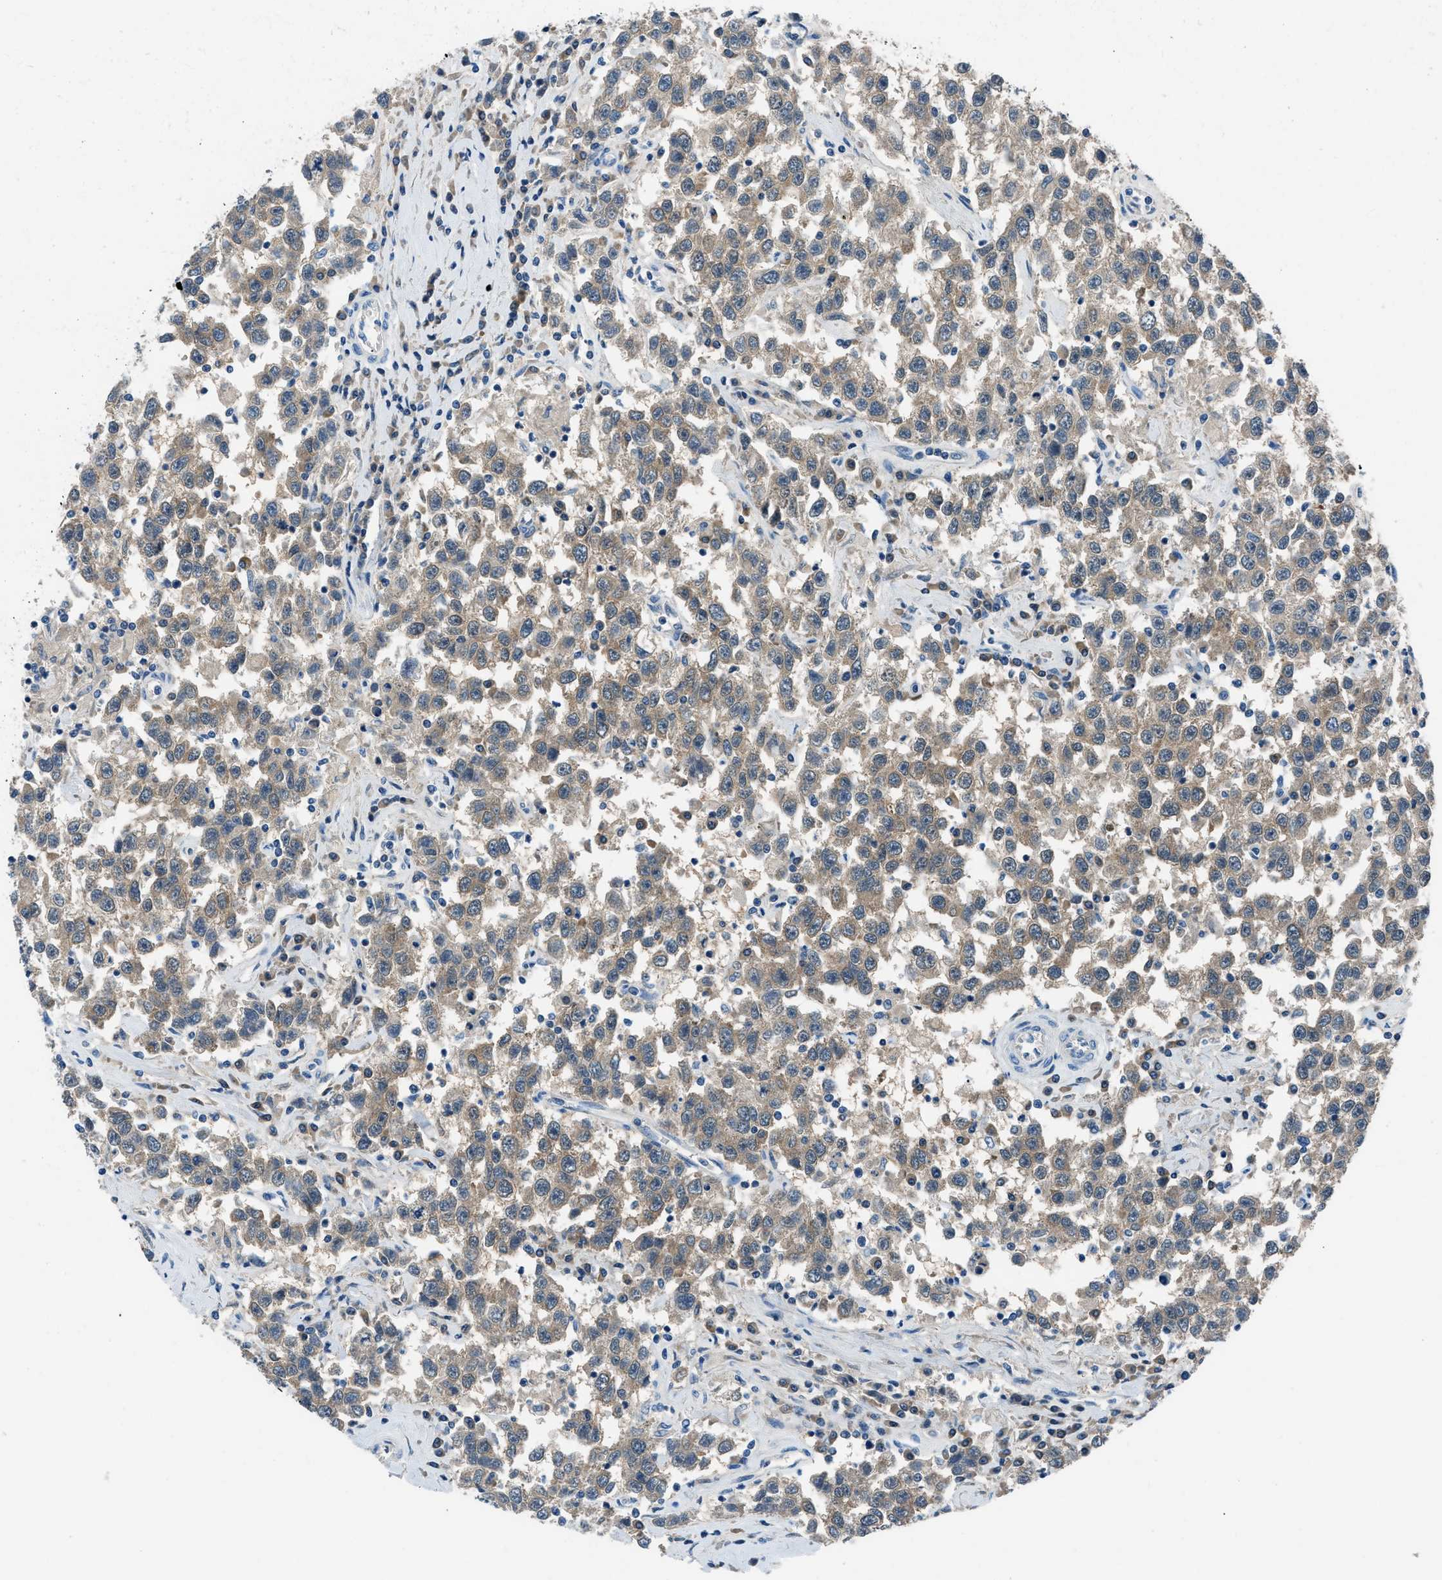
{"staining": {"intensity": "moderate", "quantity": ">75%", "location": "cytoplasmic/membranous"}, "tissue": "testis cancer", "cell_type": "Tumor cells", "image_type": "cancer", "snomed": [{"axis": "morphology", "description": "Seminoma, NOS"}, {"axis": "topography", "description": "Testis"}], "caption": "IHC of testis cancer reveals medium levels of moderate cytoplasmic/membranous positivity in about >75% of tumor cells.", "gene": "ACP1", "patient": {"sex": "male", "age": 41}}